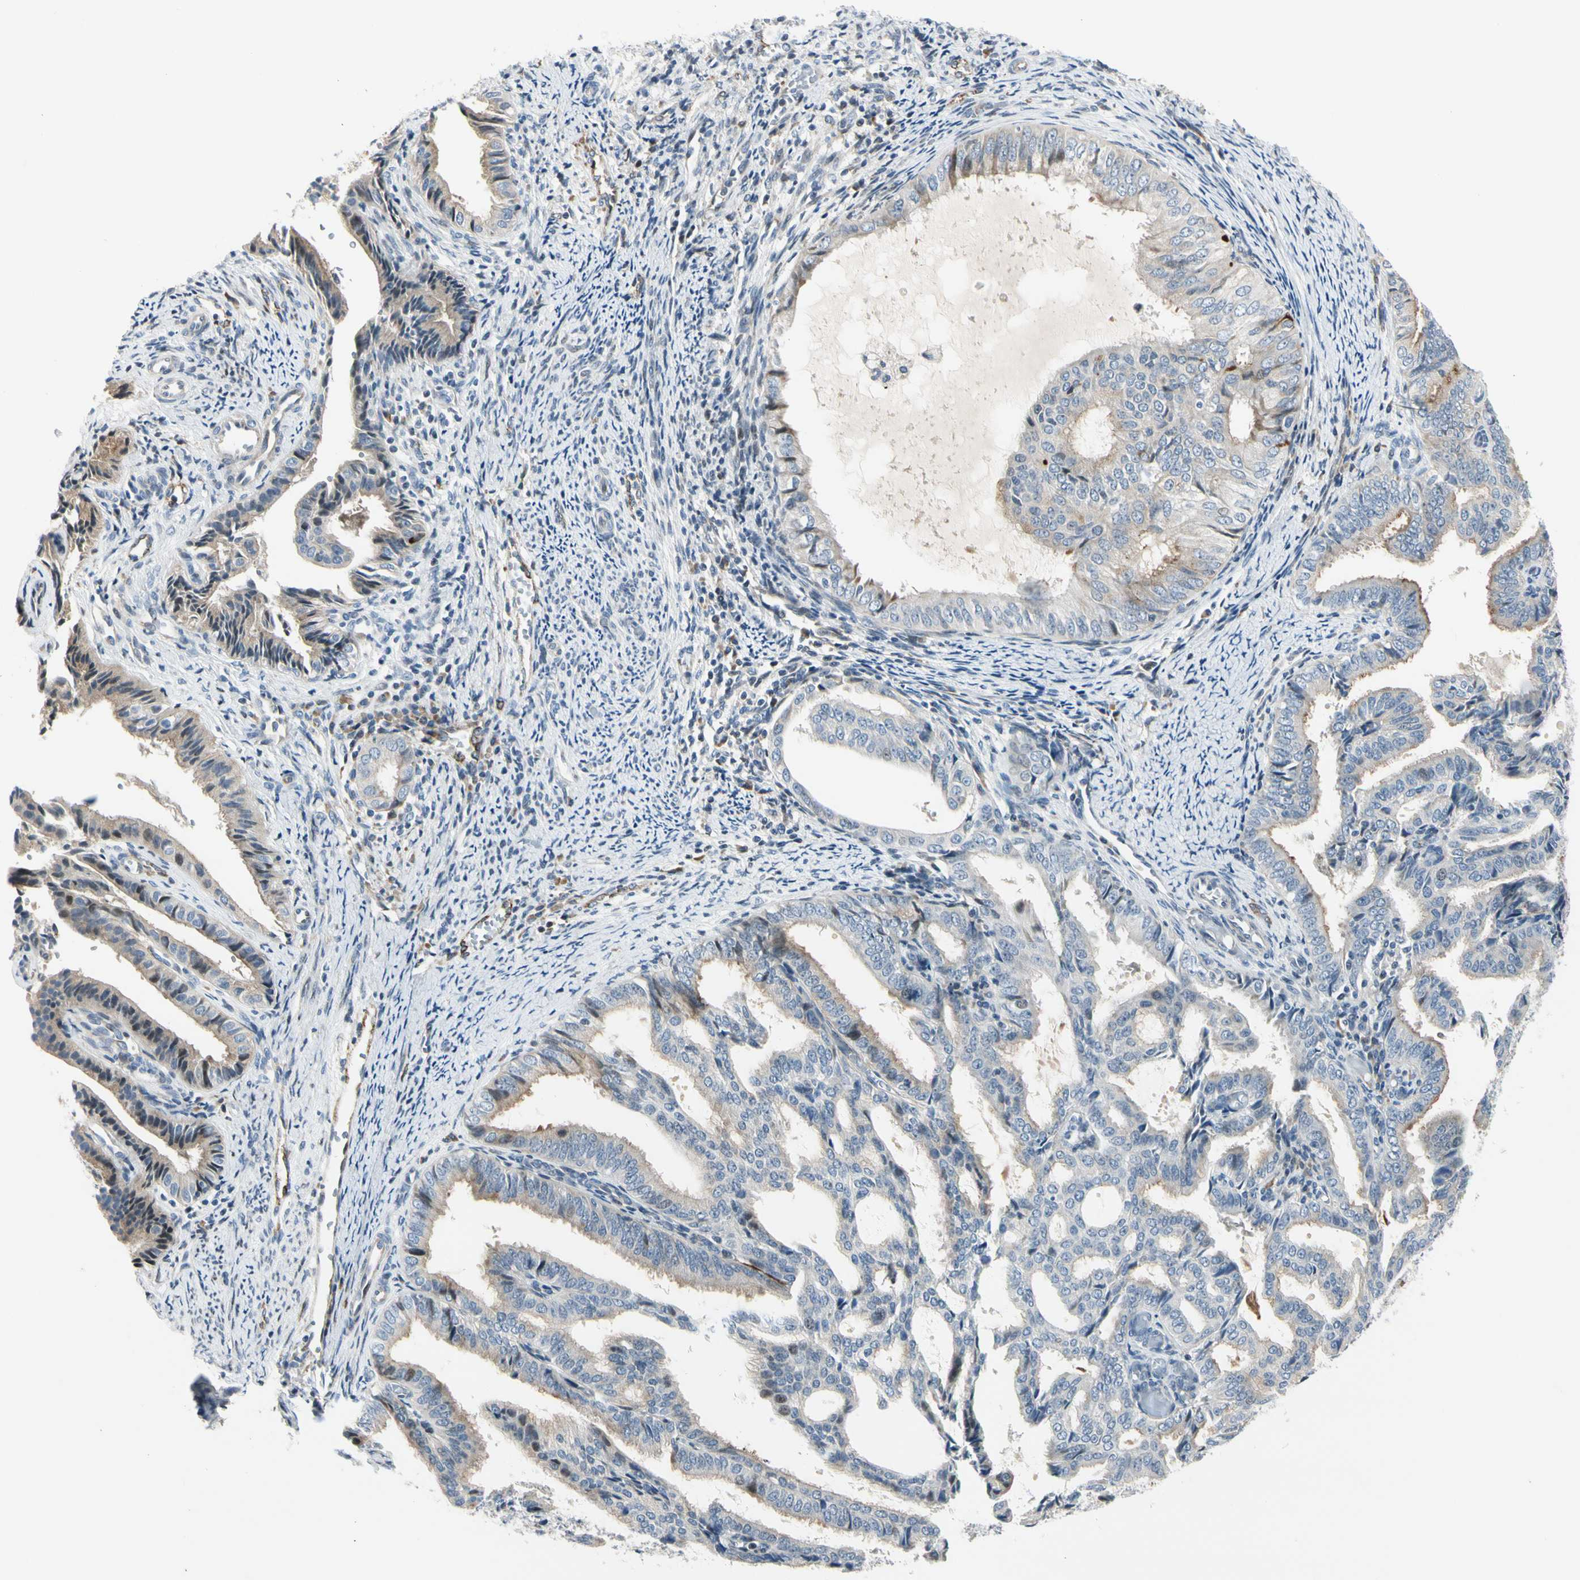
{"staining": {"intensity": "moderate", "quantity": "25%-75%", "location": "cytoplasmic/membranous"}, "tissue": "endometrial cancer", "cell_type": "Tumor cells", "image_type": "cancer", "snomed": [{"axis": "morphology", "description": "Adenocarcinoma, NOS"}, {"axis": "topography", "description": "Endometrium"}], "caption": "Endometrial cancer (adenocarcinoma) stained for a protein (brown) reveals moderate cytoplasmic/membranous positive expression in about 25%-75% of tumor cells.", "gene": "NPDC1", "patient": {"sex": "female", "age": 58}}